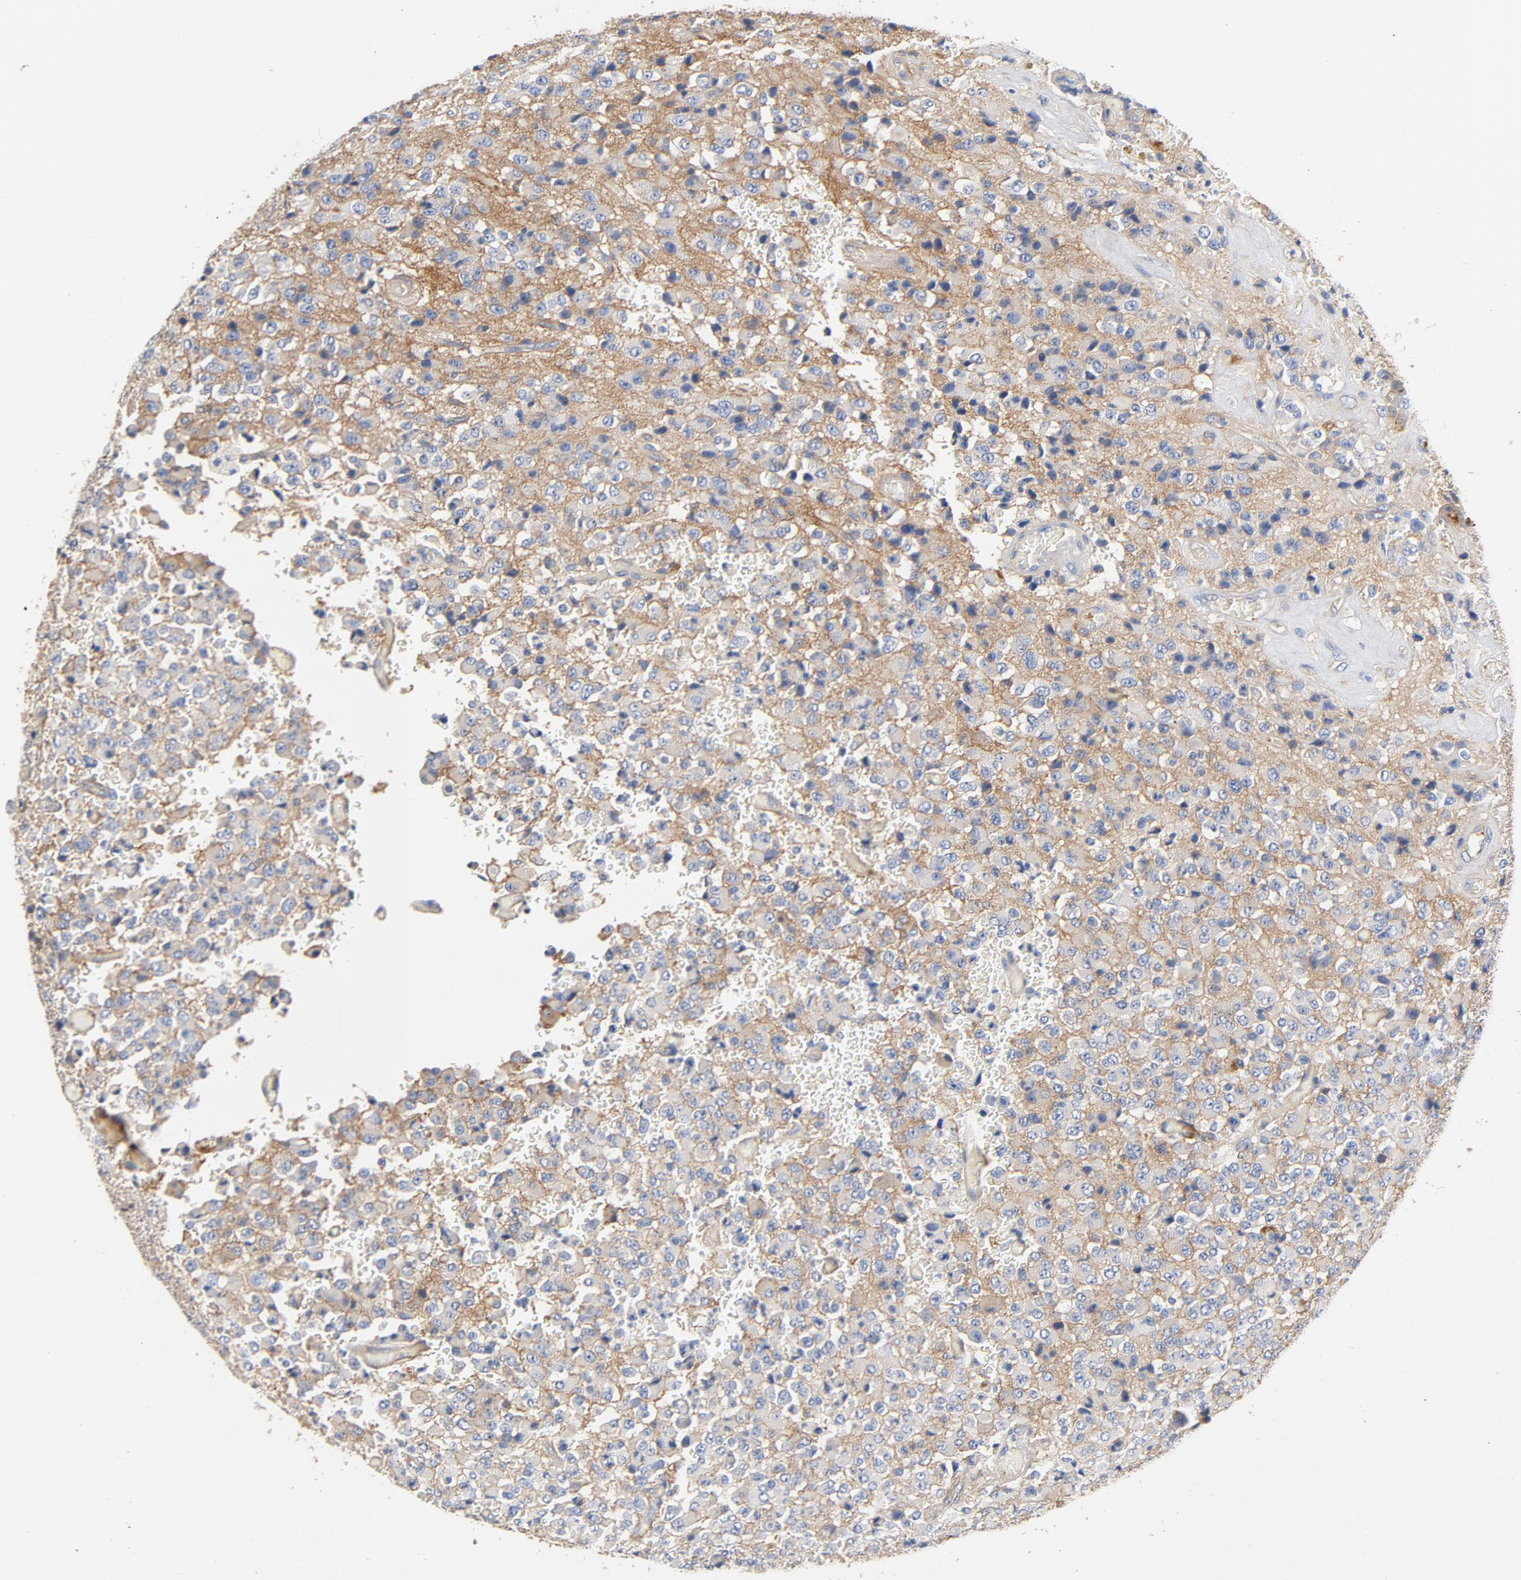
{"staining": {"intensity": "weak", "quantity": ">75%", "location": "cytoplasmic/membranous"}, "tissue": "glioma", "cell_type": "Tumor cells", "image_type": "cancer", "snomed": [{"axis": "morphology", "description": "Glioma, malignant, High grade"}, {"axis": "topography", "description": "pancreas cauda"}], "caption": "High-power microscopy captured an immunohistochemistry photomicrograph of glioma, revealing weak cytoplasmic/membranous expression in approximately >75% of tumor cells.", "gene": "SRC", "patient": {"sex": "male", "age": 60}}